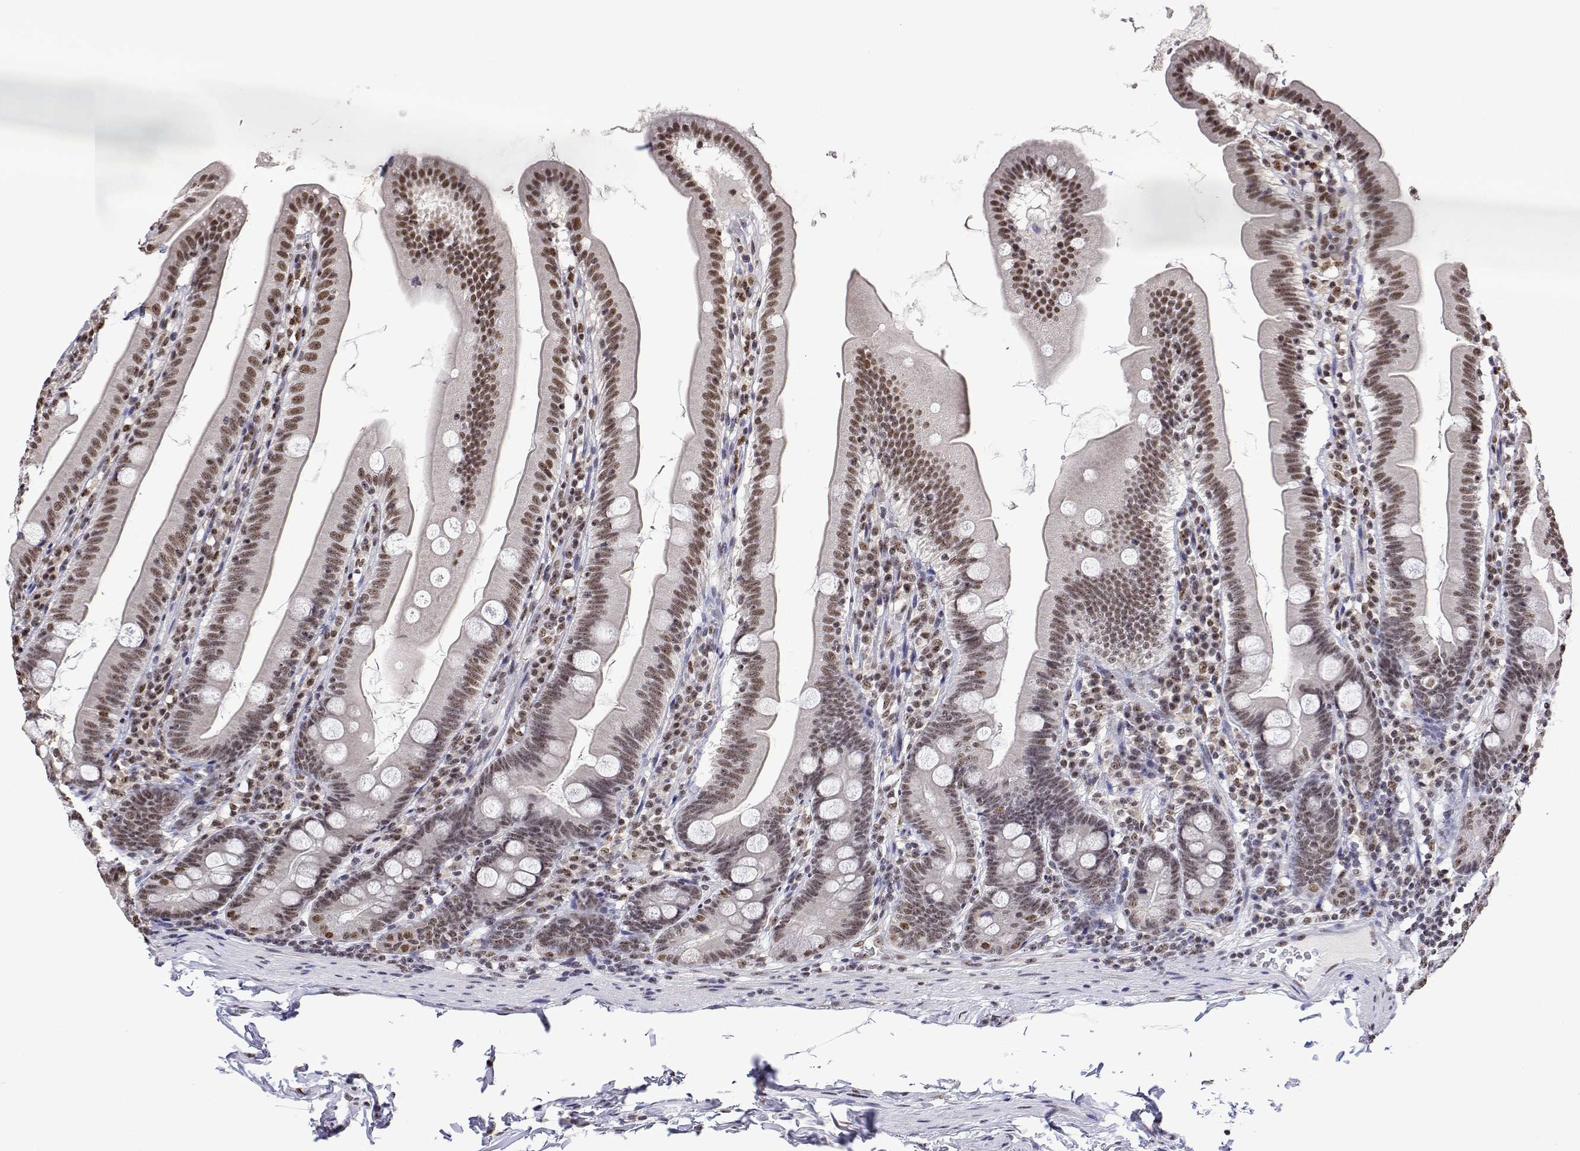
{"staining": {"intensity": "moderate", "quantity": ">75%", "location": "nuclear"}, "tissue": "duodenum", "cell_type": "Glandular cells", "image_type": "normal", "snomed": [{"axis": "morphology", "description": "Normal tissue, NOS"}, {"axis": "topography", "description": "Duodenum"}], "caption": "The micrograph reveals staining of benign duodenum, revealing moderate nuclear protein staining (brown color) within glandular cells.", "gene": "ADAR", "patient": {"sex": "female", "age": 67}}